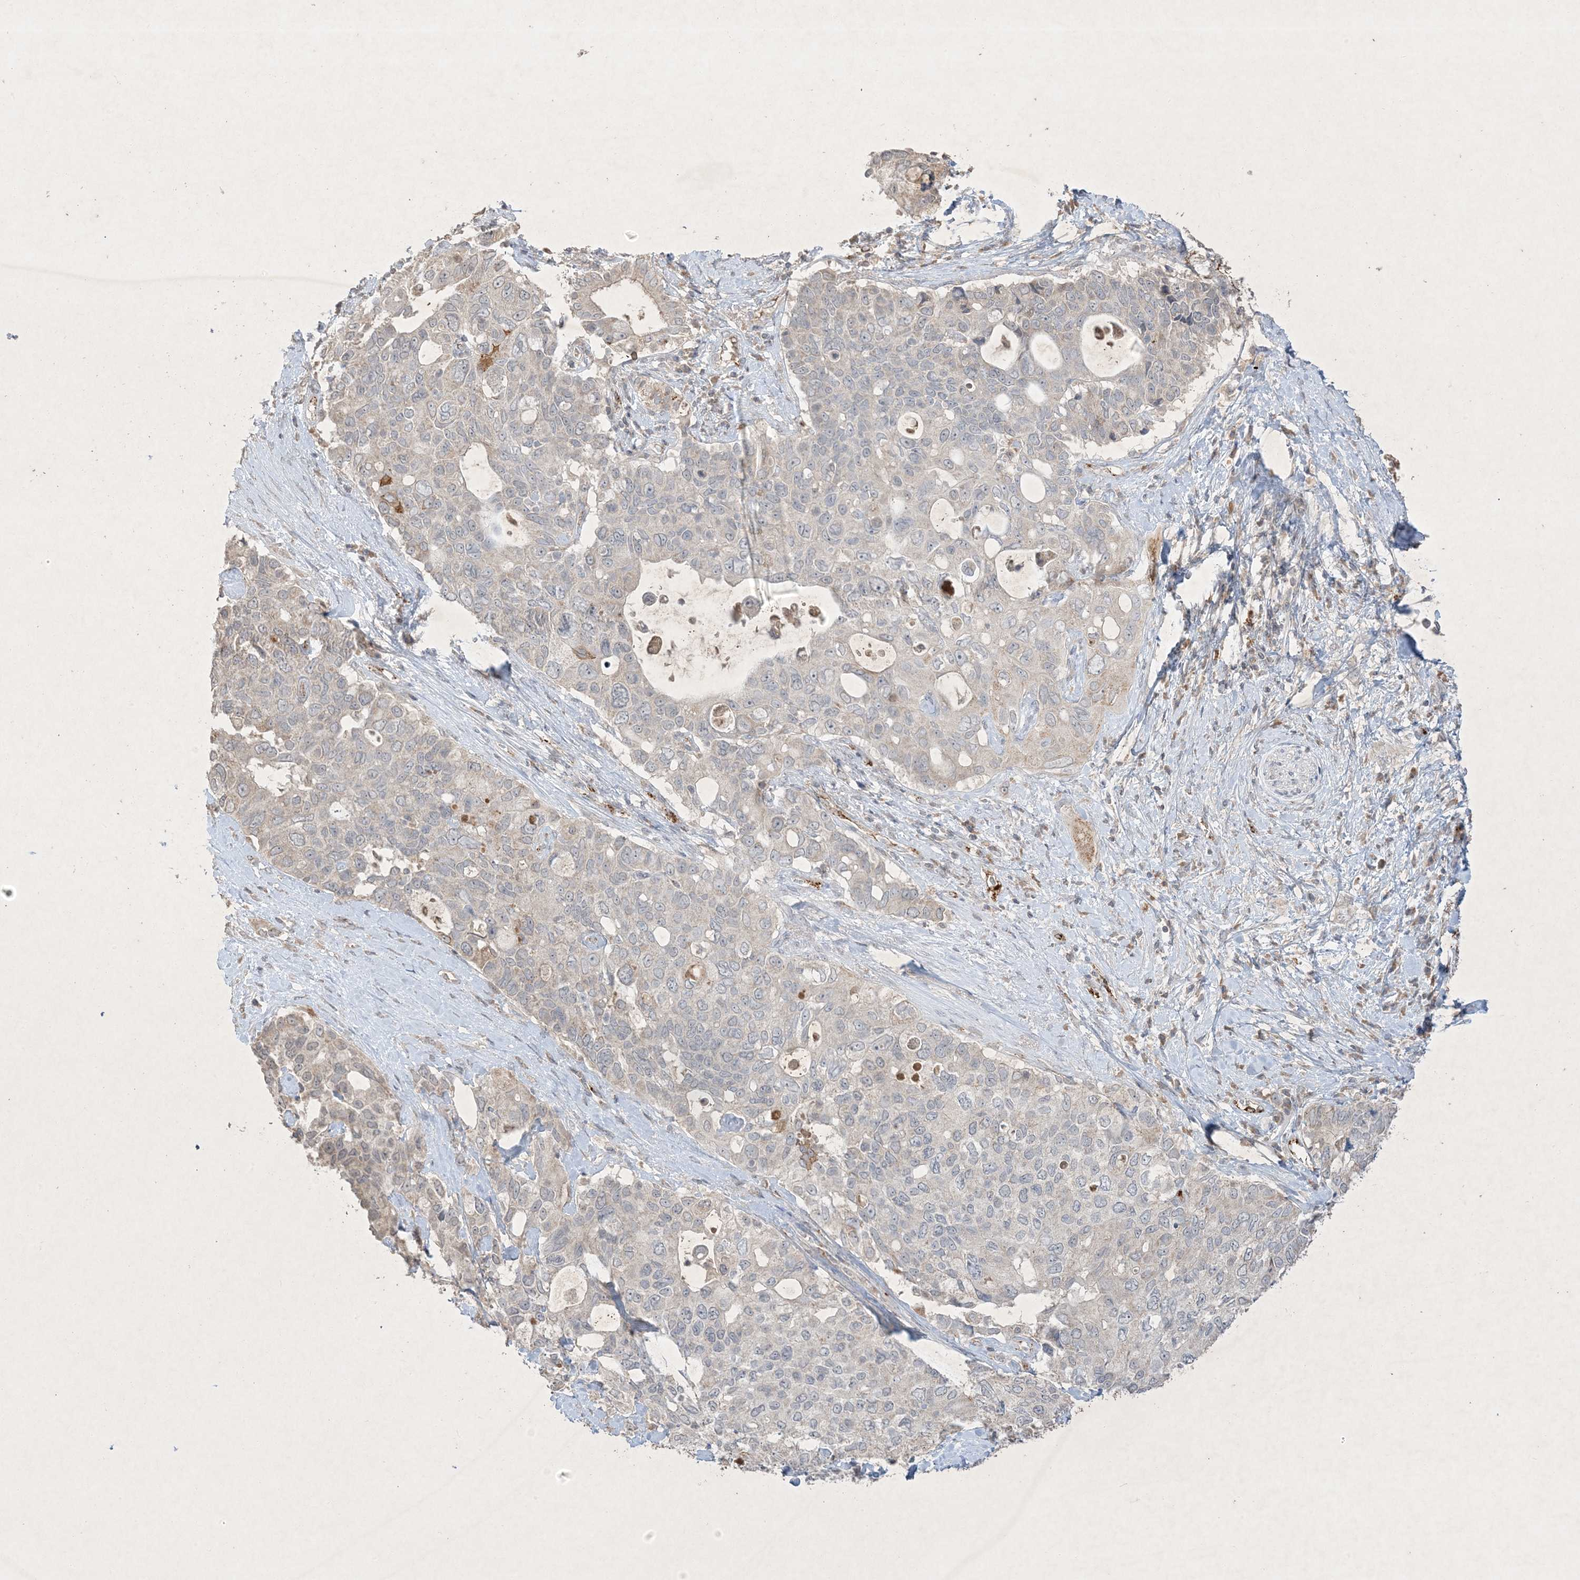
{"staining": {"intensity": "negative", "quantity": "none", "location": "none"}, "tissue": "pancreatic cancer", "cell_type": "Tumor cells", "image_type": "cancer", "snomed": [{"axis": "morphology", "description": "Adenocarcinoma, NOS"}, {"axis": "topography", "description": "Pancreas"}], "caption": "Protein analysis of pancreatic cancer shows no significant positivity in tumor cells. (DAB immunohistochemistry with hematoxylin counter stain).", "gene": "PRSS36", "patient": {"sex": "female", "age": 56}}